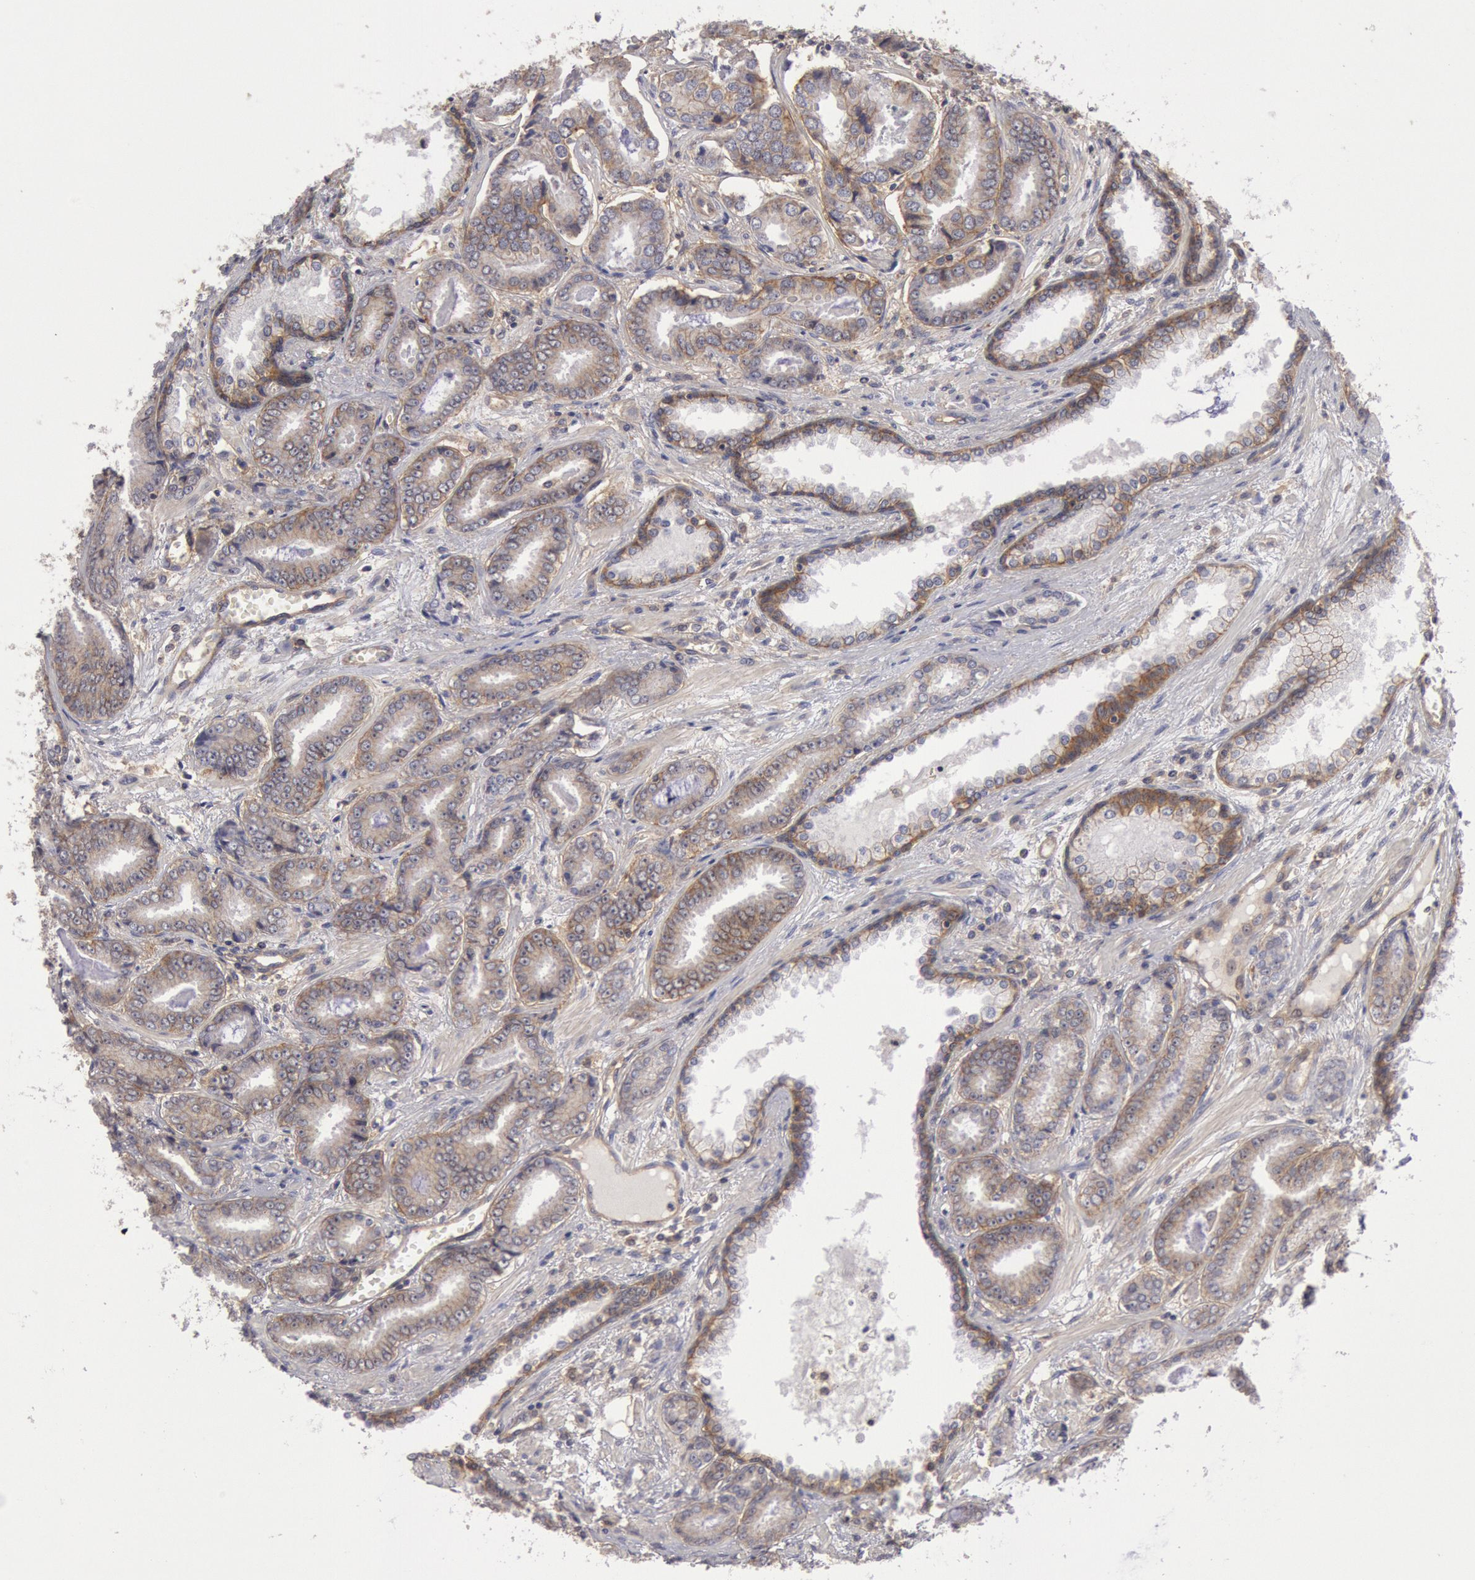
{"staining": {"intensity": "weak", "quantity": ">75%", "location": "cytoplasmic/membranous"}, "tissue": "prostate cancer", "cell_type": "Tumor cells", "image_type": "cancer", "snomed": [{"axis": "morphology", "description": "Adenocarcinoma, Low grade"}, {"axis": "topography", "description": "Prostate"}], "caption": "Protein staining demonstrates weak cytoplasmic/membranous expression in about >75% of tumor cells in adenocarcinoma (low-grade) (prostate).", "gene": "STX4", "patient": {"sex": "male", "age": 65}}